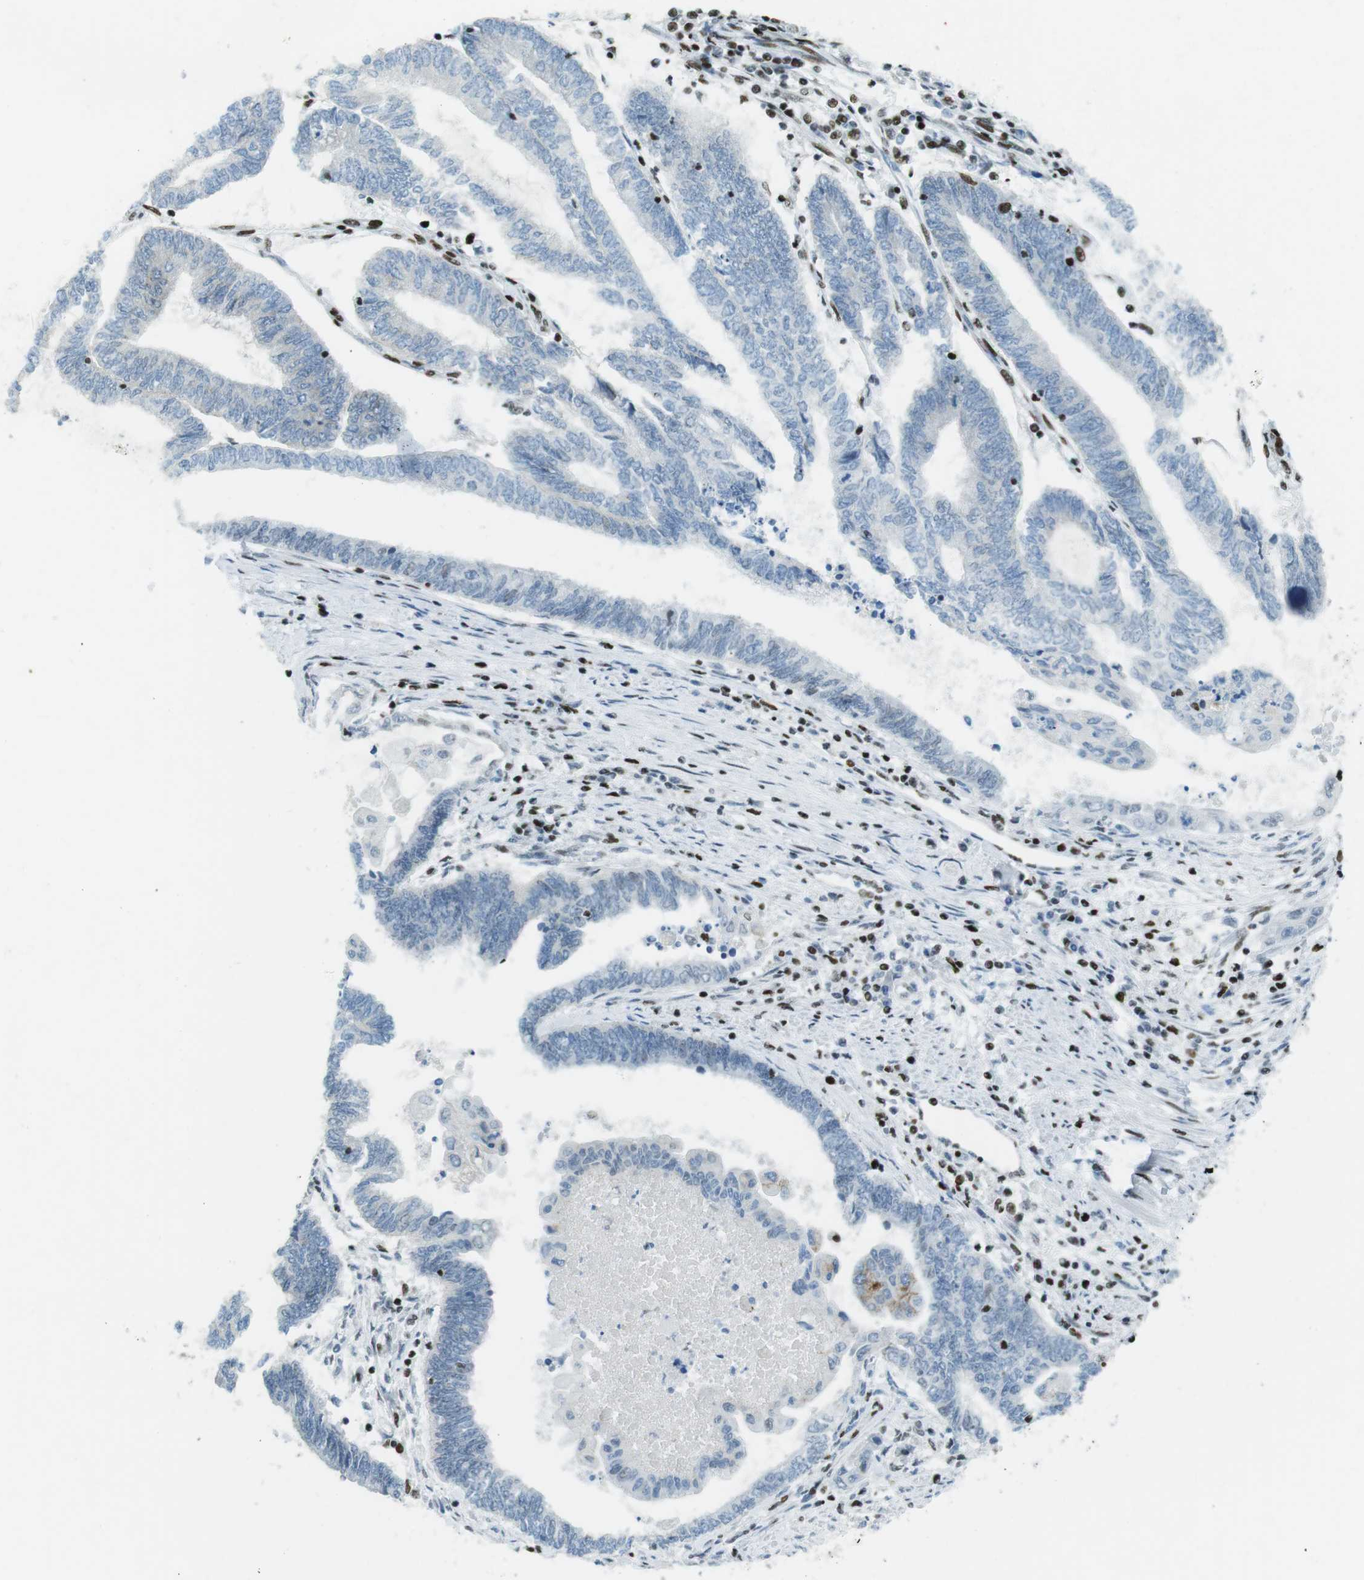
{"staining": {"intensity": "negative", "quantity": "none", "location": "none"}, "tissue": "endometrial cancer", "cell_type": "Tumor cells", "image_type": "cancer", "snomed": [{"axis": "morphology", "description": "Adenocarcinoma, NOS"}, {"axis": "topography", "description": "Uterus"}, {"axis": "topography", "description": "Endometrium"}], "caption": "Histopathology image shows no significant protein expression in tumor cells of endometrial cancer (adenocarcinoma).", "gene": "ARID1A", "patient": {"sex": "female", "age": 70}}